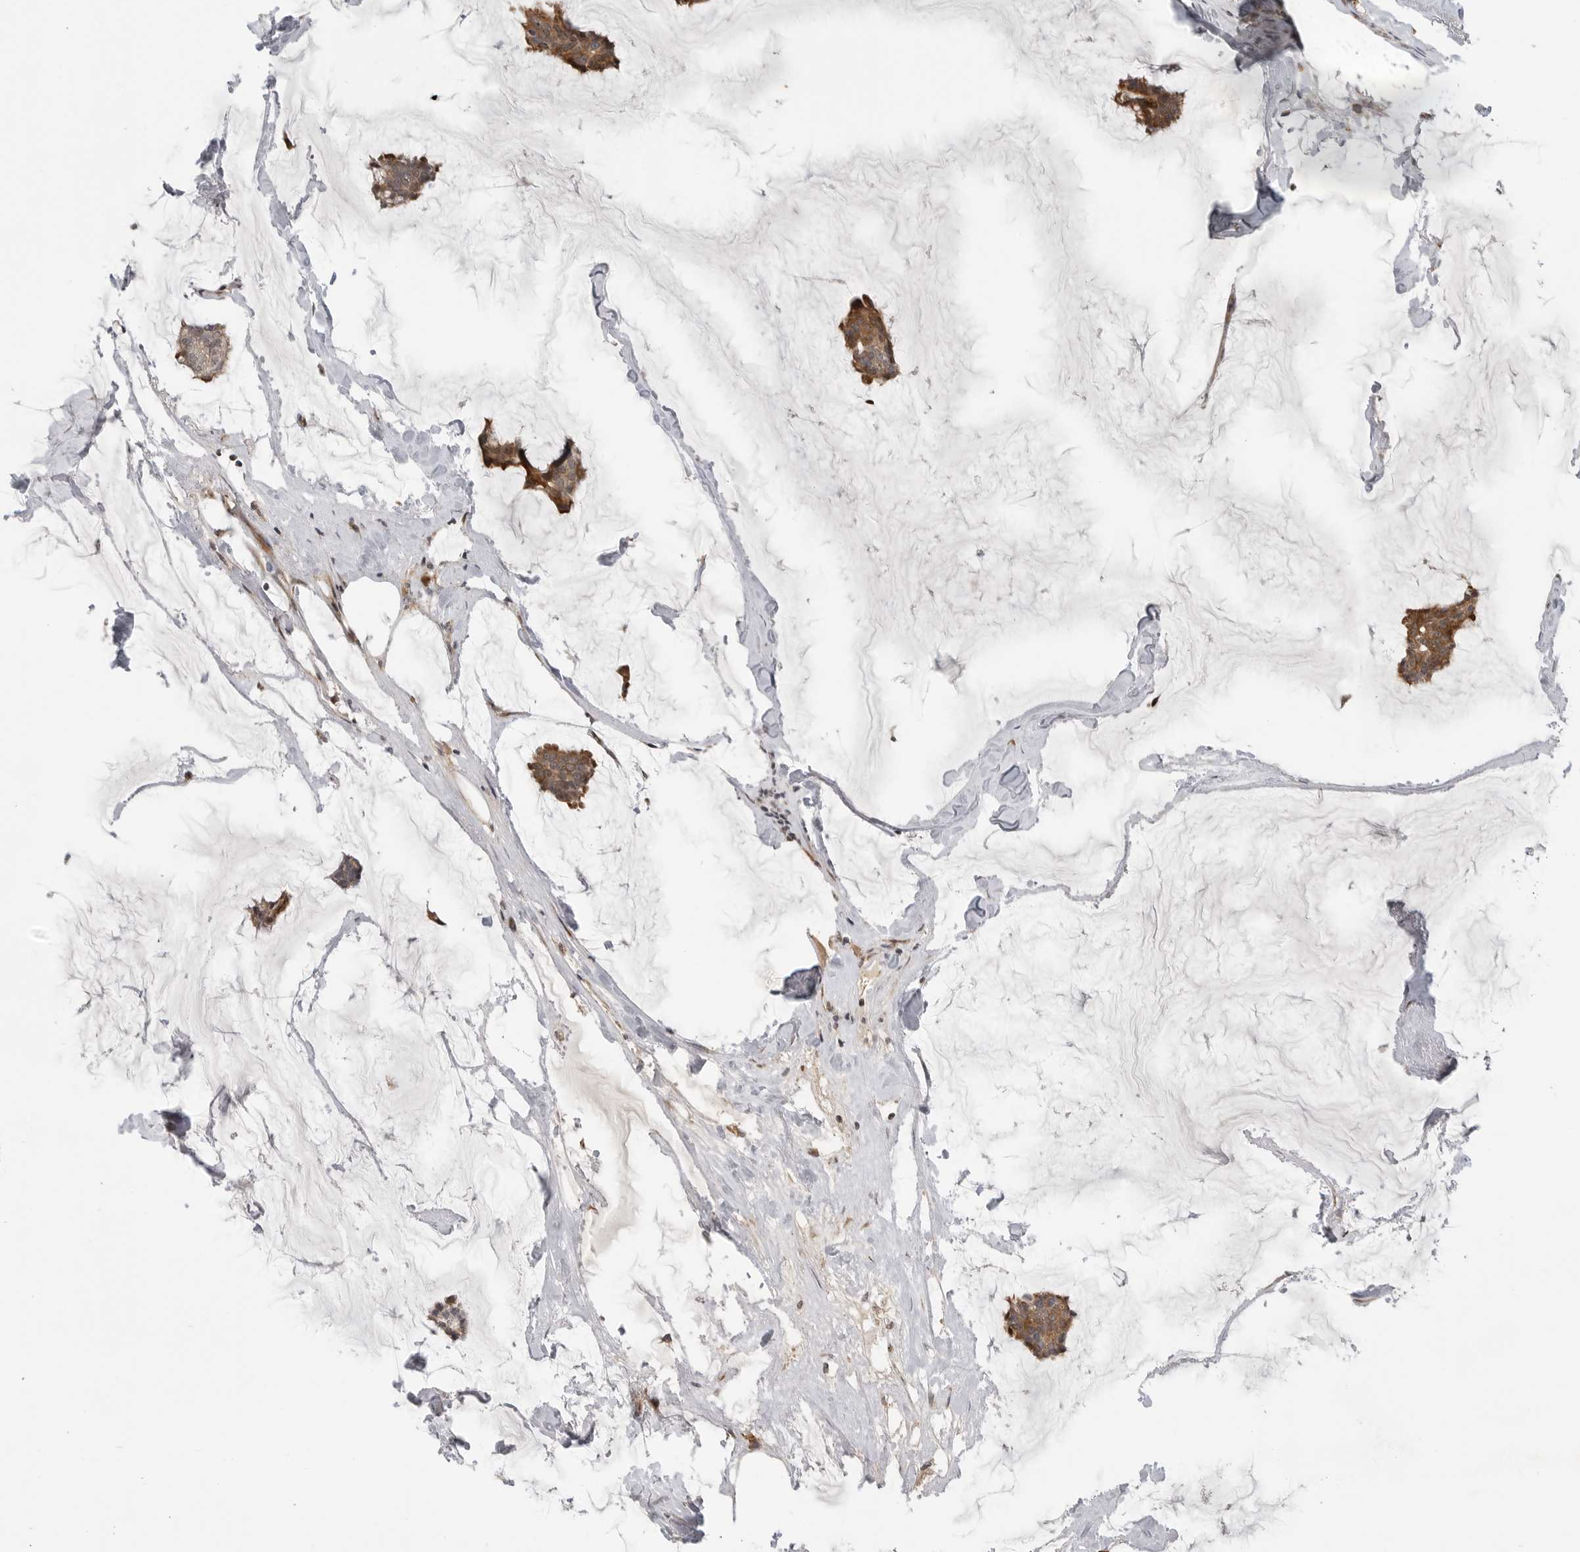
{"staining": {"intensity": "moderate", "quantity": ">75%", "location": "cytoplasmic/membranous"}, "tissue": "breast cancer", "cell_type": "Tumor cells", "image_type": "cancer", "snomed": [{"axis": "morphology", "description": "Duct carcinoma"}, {"axis": "topography", "description": "Breast"}], "caption": "Breast infiltrating ductal carcinoma was stained to show a protein in brown. There is medium levels of moderate cytoplasmic/membranous positivity in about >75% of tumor cells.", "gene": "CEP295NL", "patient": {"sex": "female", "age": 93}}